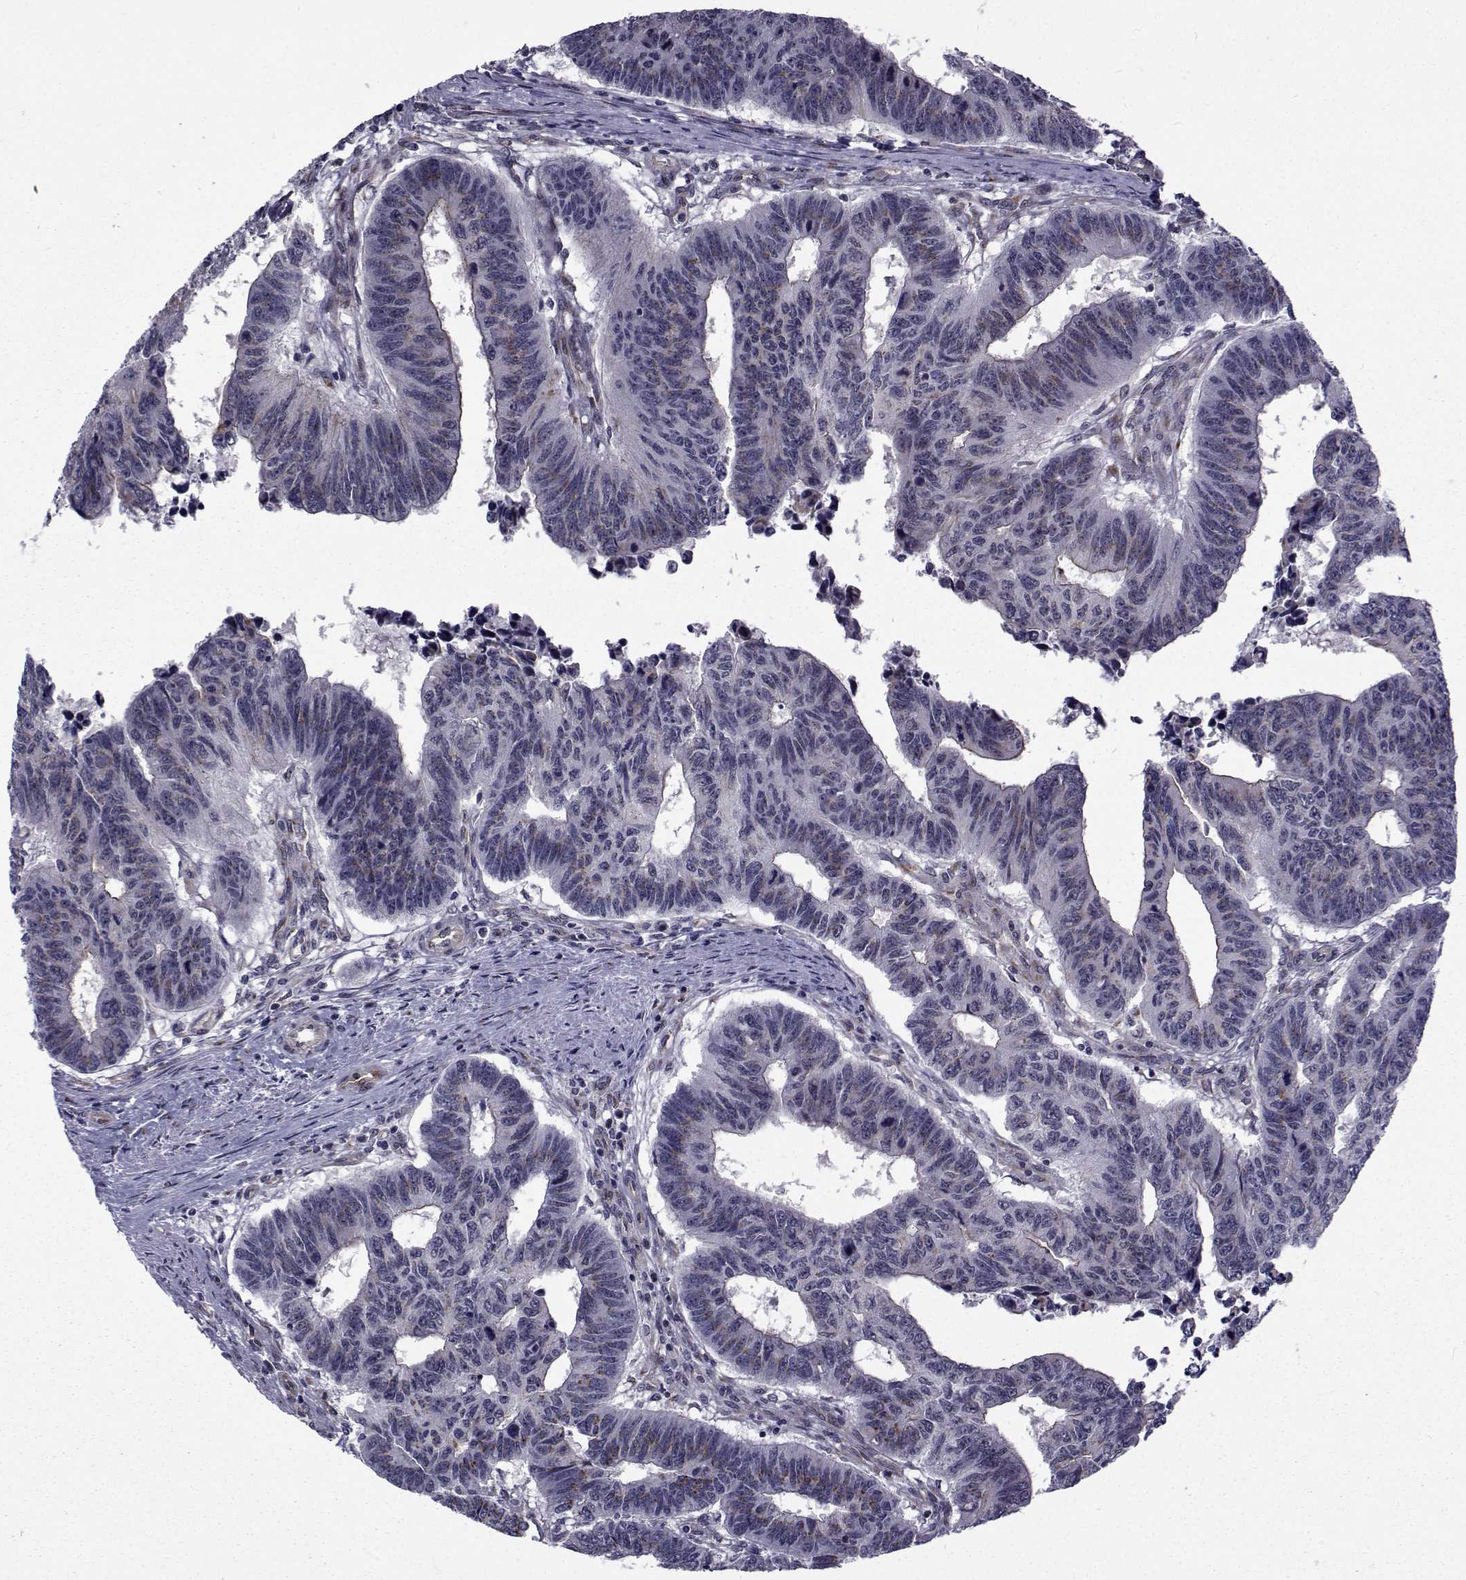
{"staining": {"intensity": "weak", "quantity": "25%-75%", "location": "cytoplasmic/membranous"}, "tissue": "colorectal cancer", "cell_type": "Tumor cells", "image_type": "cancer", "snomed": [{"axis": "morphology", "description": "Adenocarcinoma, NOS"}, {"axis": "topography", "description": "Rectum"}], "caption": "This is an image of immunohistochemistry (IHC) staining of colorectal cancer, which shows weak expression in the cytoplasmic/membranous of tumor cells.", "gene": "ATP6V1C2", "patient": {"sex": "female", "age": 85}}